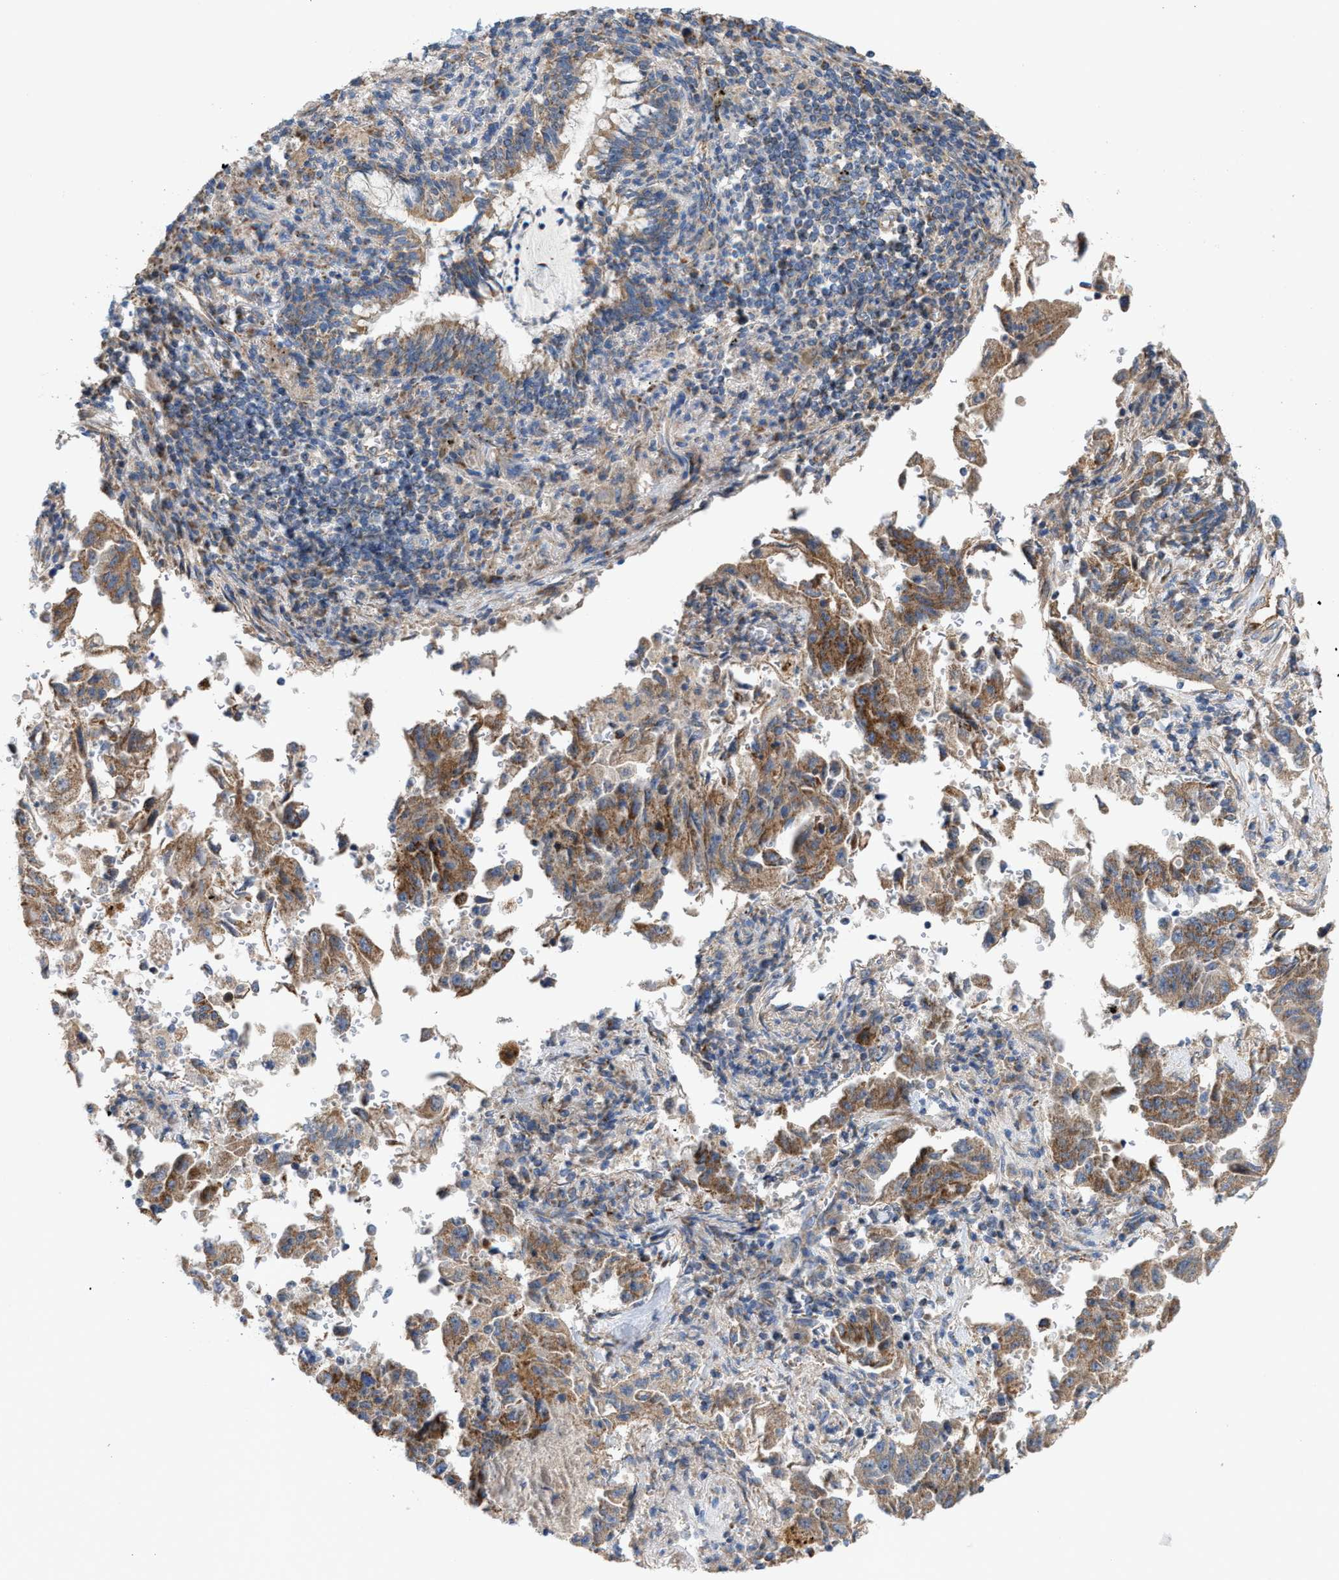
{"staining": {"intensity": "moderate", "quantity": ">75%", "location": "cytoplasmic/membranous"}, "tissue": "lung cancer", "cell_type": "Tumor cells", "image_type": "cancer", "snomed": [{"axis": "morphology", "description": "Adenocarcinoma, NOS"}, {"axis": "topography", "description": "Lung"}], "caption": "Human lung cancer stained with a protein marker shows moderate staining in tumor cells.", "gene": "OXSM", "patient": {"sex": "female", "age": 51}}